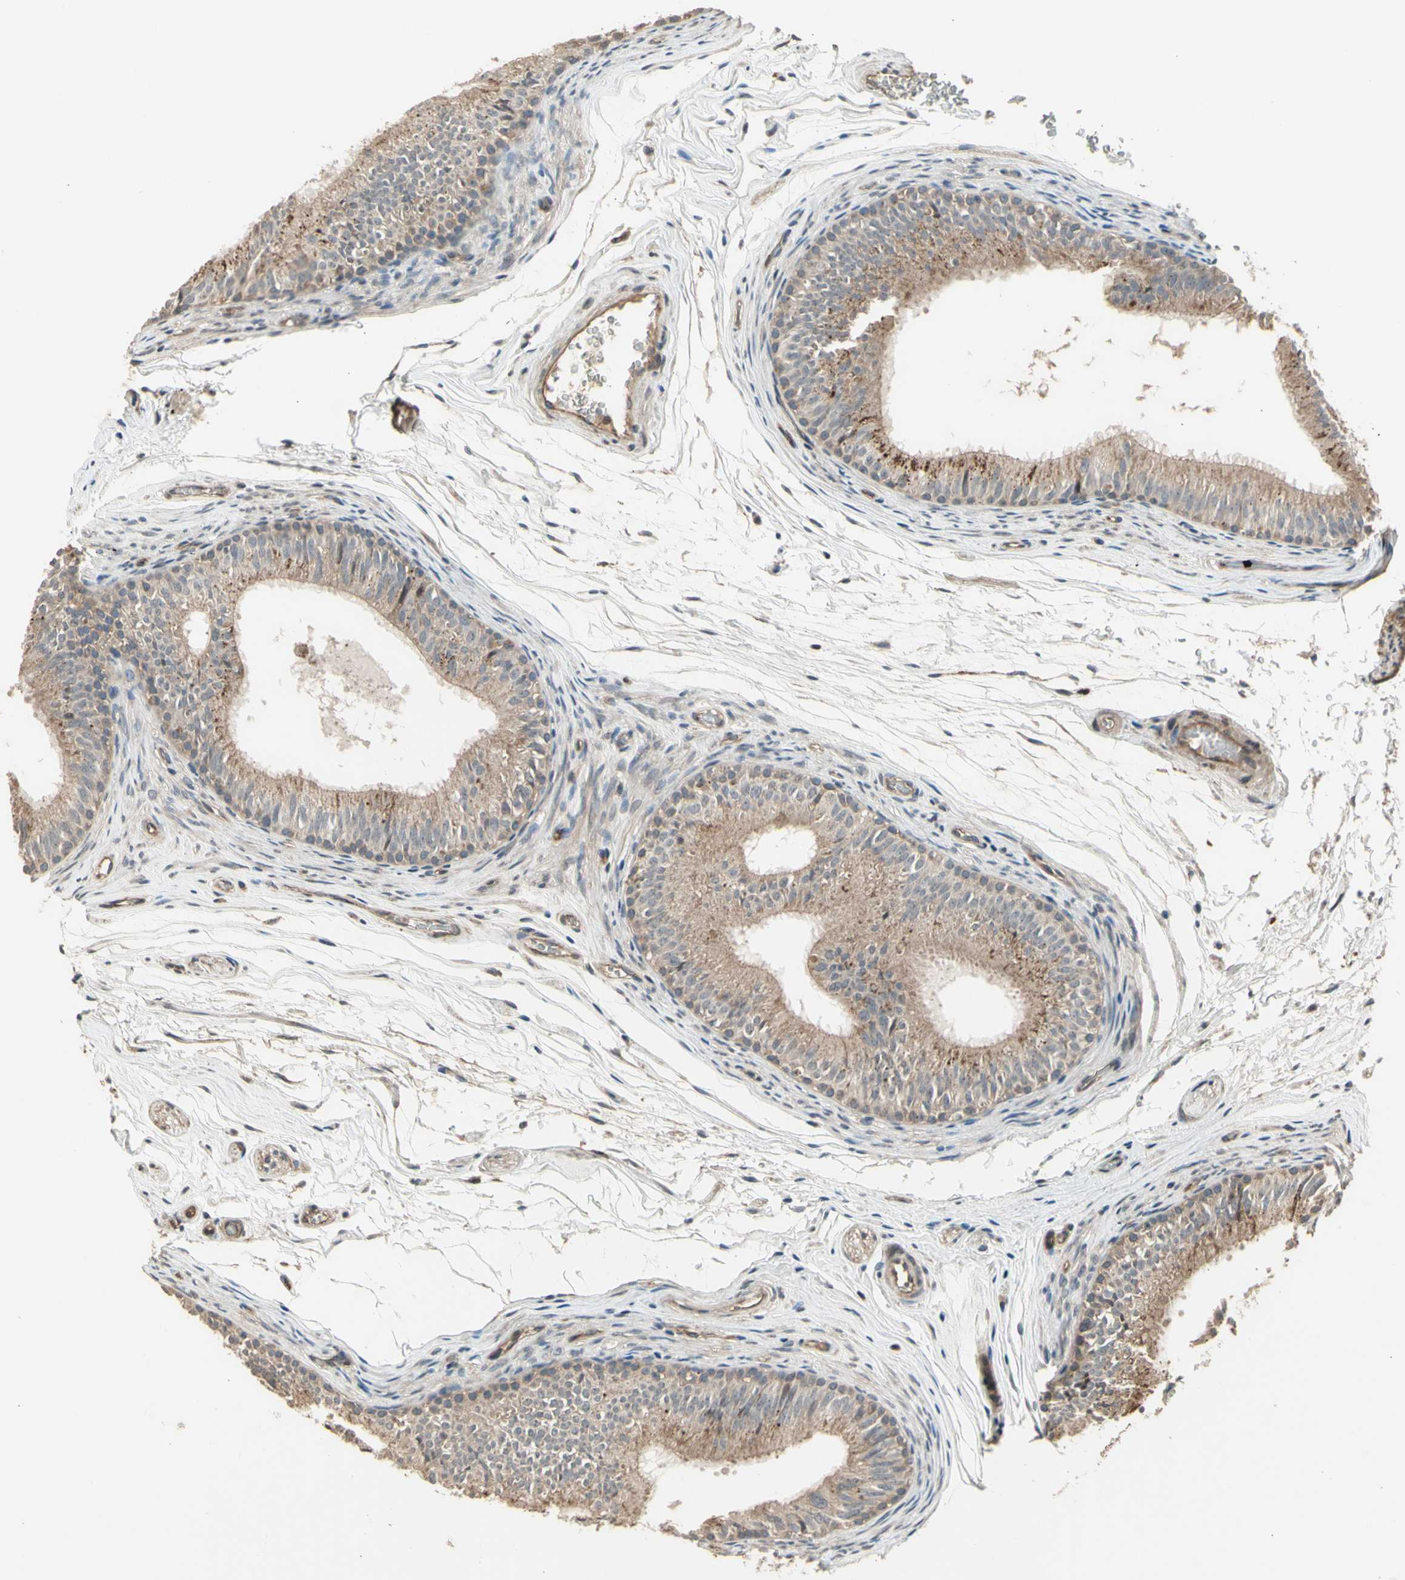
{"staining": {"intensity": "moderate", "quantity": ">75%", "location": "cytoplasmic/membranous"}, "tissue": "epididymis", "cell_type": "Glandular cells", "image_type": "normal", "snomed": [{"axis": "morphology", "description": "Normal tissue, NOS"}, {"axis": "topography", "description": "Epididymis"}], "caption": "Brown immunohistochemical staining in normal human epididymis shows moderate cytoplasmic/membranous positivity in about >75% of glandular cells.", "gene": "EFNB2", "patient": {"sex": "male", "age": 36}}